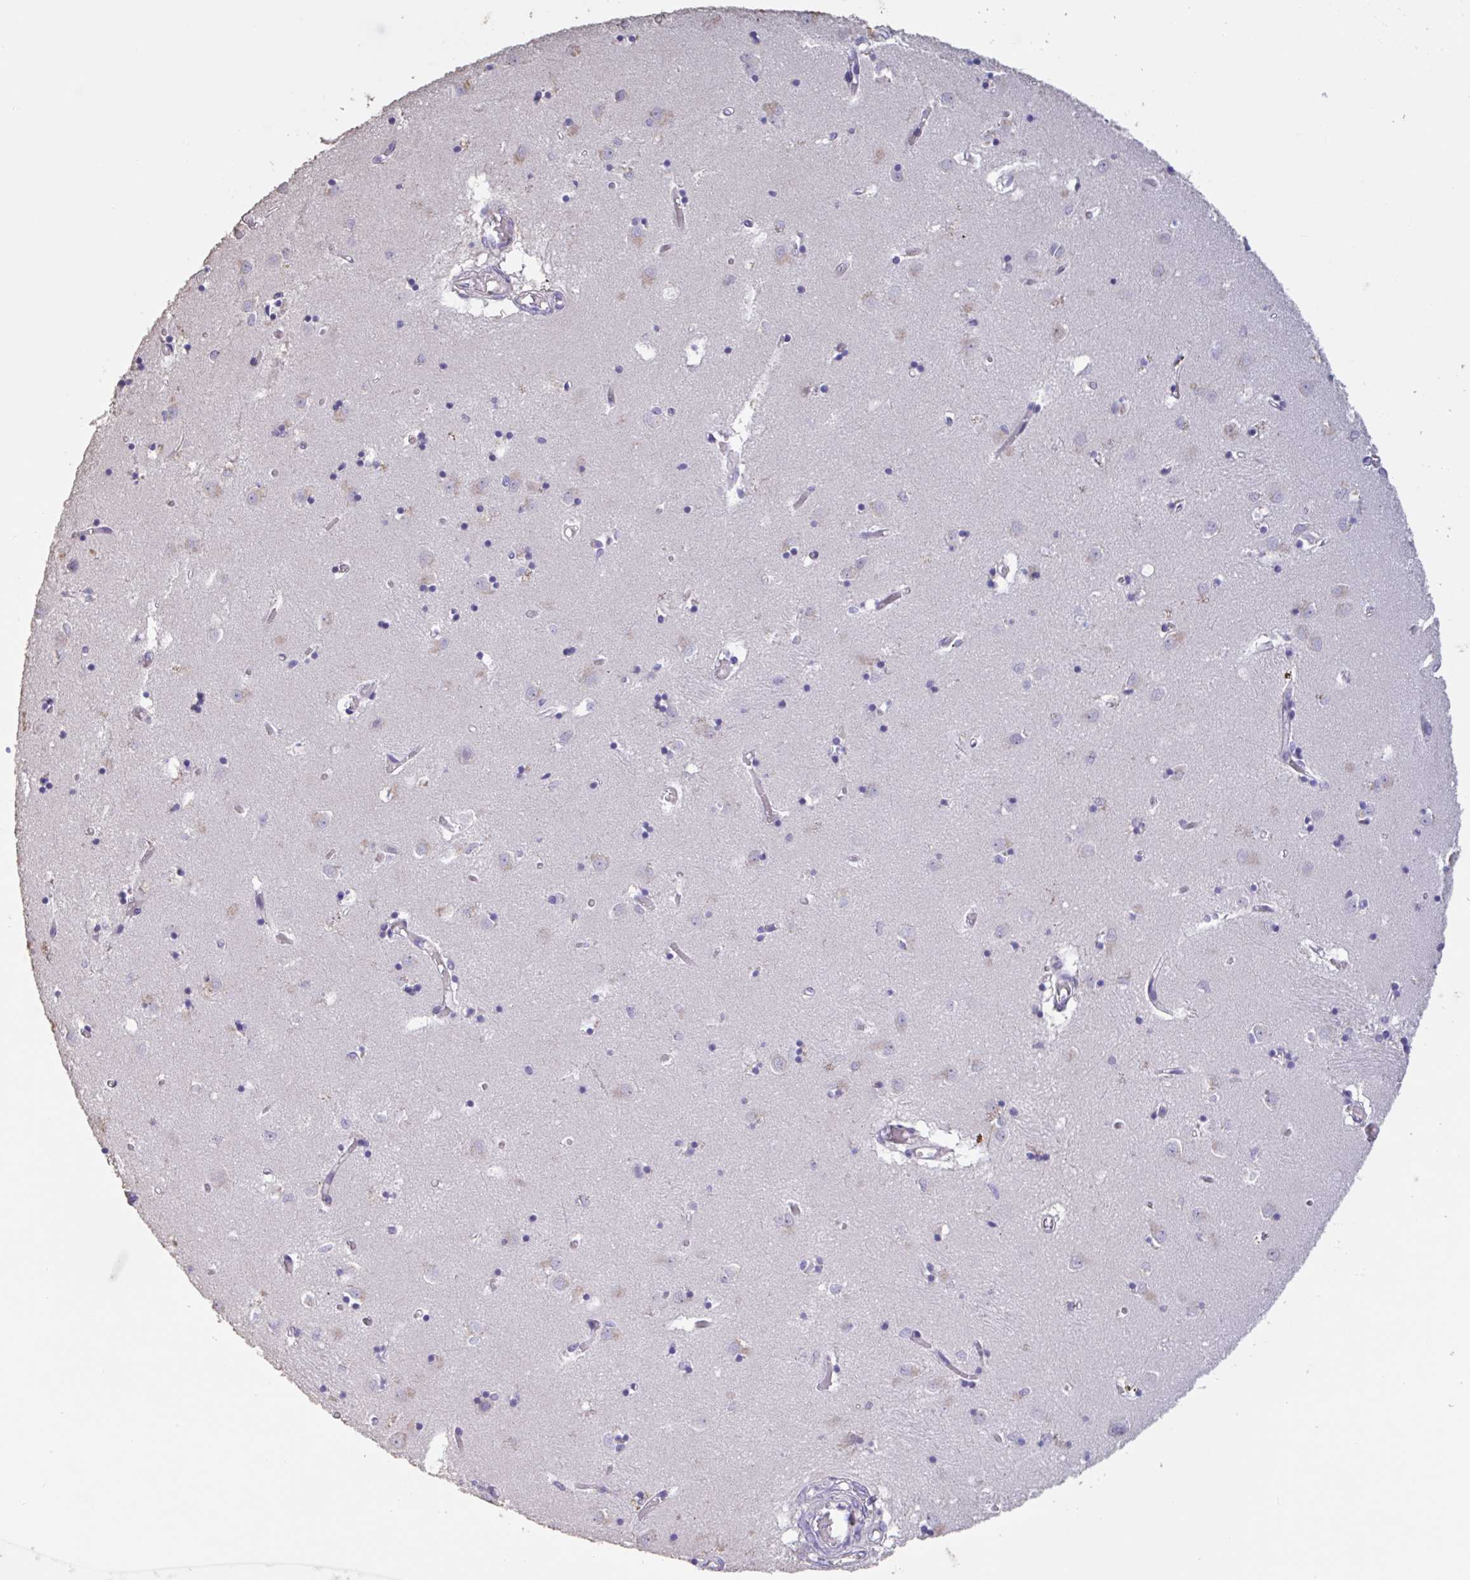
{"staining": {"intensity": "negative", "quantity": "none", "location": "none"}, "tissue": "caudate", "cell_type": "Glial cells", "image_type": "normal", "snomed": [{"axis": "morphology", "description": "Normal tissue, NOS"}, {"axis": "topography", "description": "Lateral ventricle wall"}], "caption": "This is an immunohistochemistry (IHC) image of normal human caudate. There is no positivity in glial cells.", "gene": "CHMP5", "patient": {"sex": "male", "age": 70}}